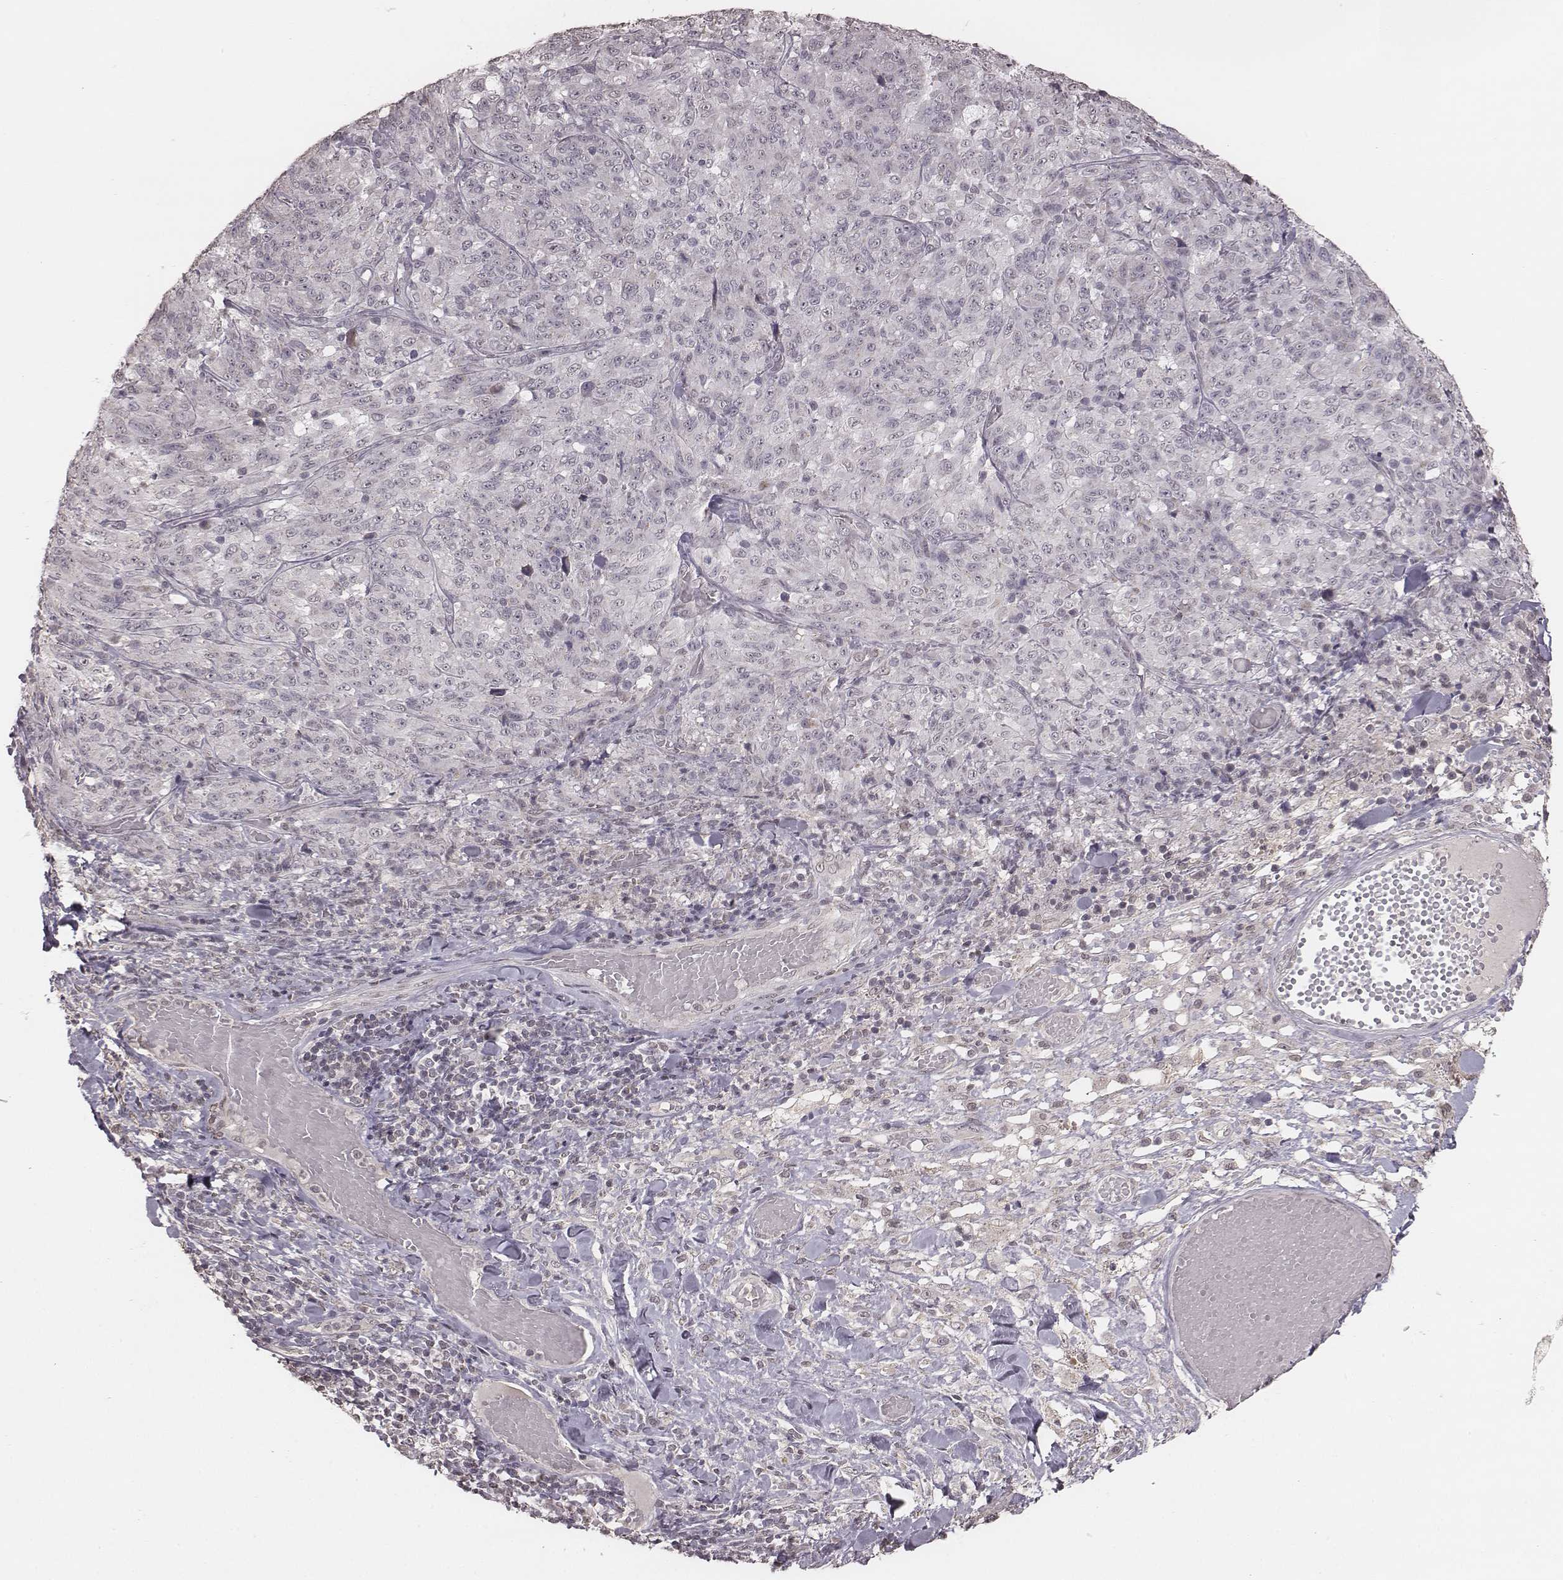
{"staining": {"intensity": "negative", "quantity": "none", "location": "none"}, "tissue": "melanoma", "cell_type": "Tumor cells", "image_type": "cancer", "snomed": [{"axis": "morphology", "description": "Malignant melanoma, NOS"}, {"axis": "topography", "description": "Skin"}], "caption": "Tumor cells show no significant positivity in melanoma. (Brightfield microscopy of DAB (3,3'-diaminobenzidine) IHC at high magnification).", "gene": "SLC7A4", "patient": {"sex": "female", "age": 91}}